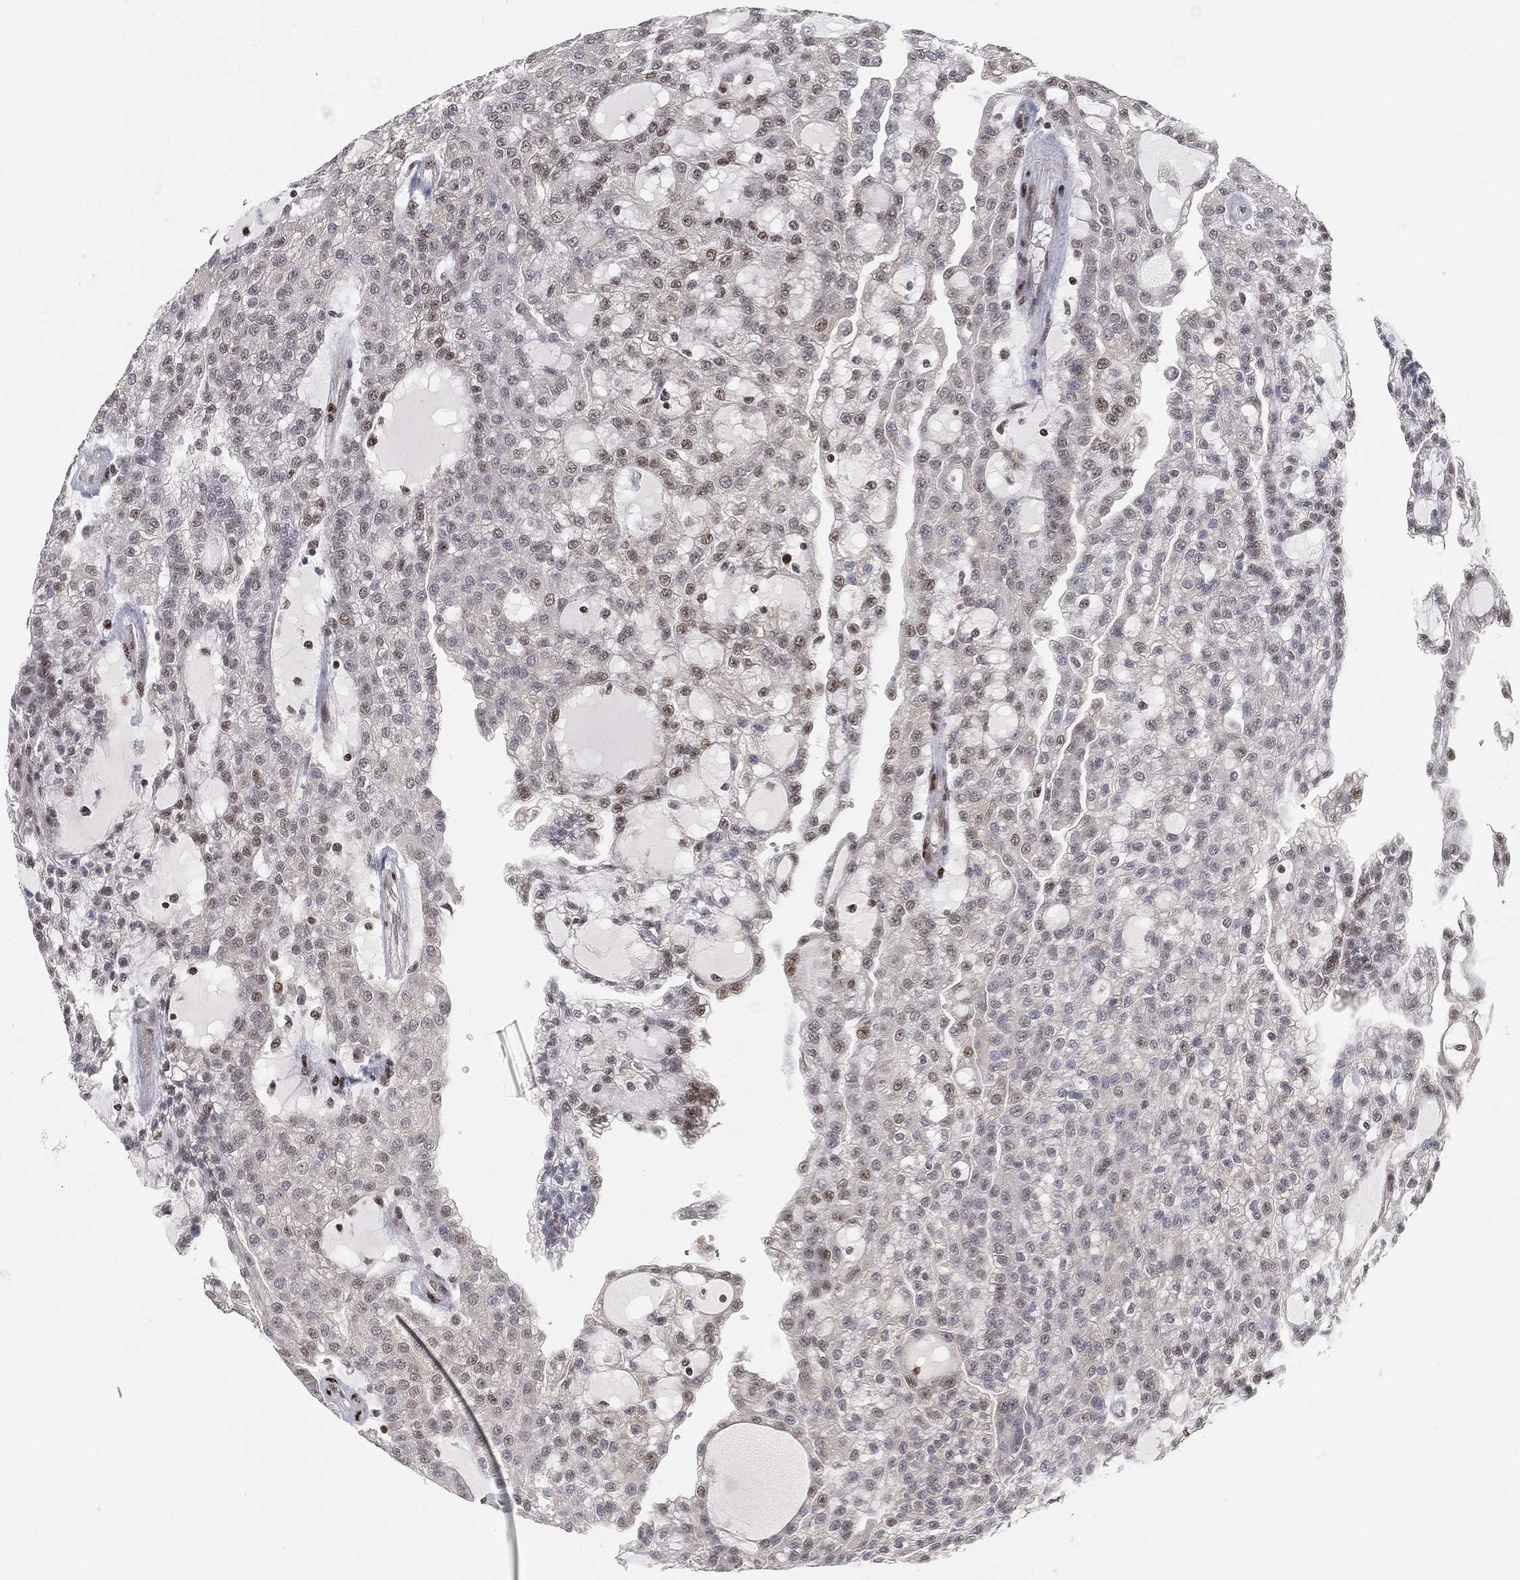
{"staining": {"intensity": "moderate", "quantity": "<25%", "location": "nuclear"}, "tissue": "renal cancer", "cell_type": "Tumor cells", "image_type": "cancer", "snomed": [{"axis": "morphology", "description": "Adenocarcinoma, NOS"}, {"axis": "topography", "description": "Kidney"}], "caption": "Protein positivity by IHC reveals moderate nuclear positivity in approximately <25% of tumor cells in renal cancer. The staining was performed using DAB, with brown indicating positive protein expression. Nuclei are stained blue with hematoxylin.", "gene": "CRTC3", "patient": {"sex": "male", "age": 63}}